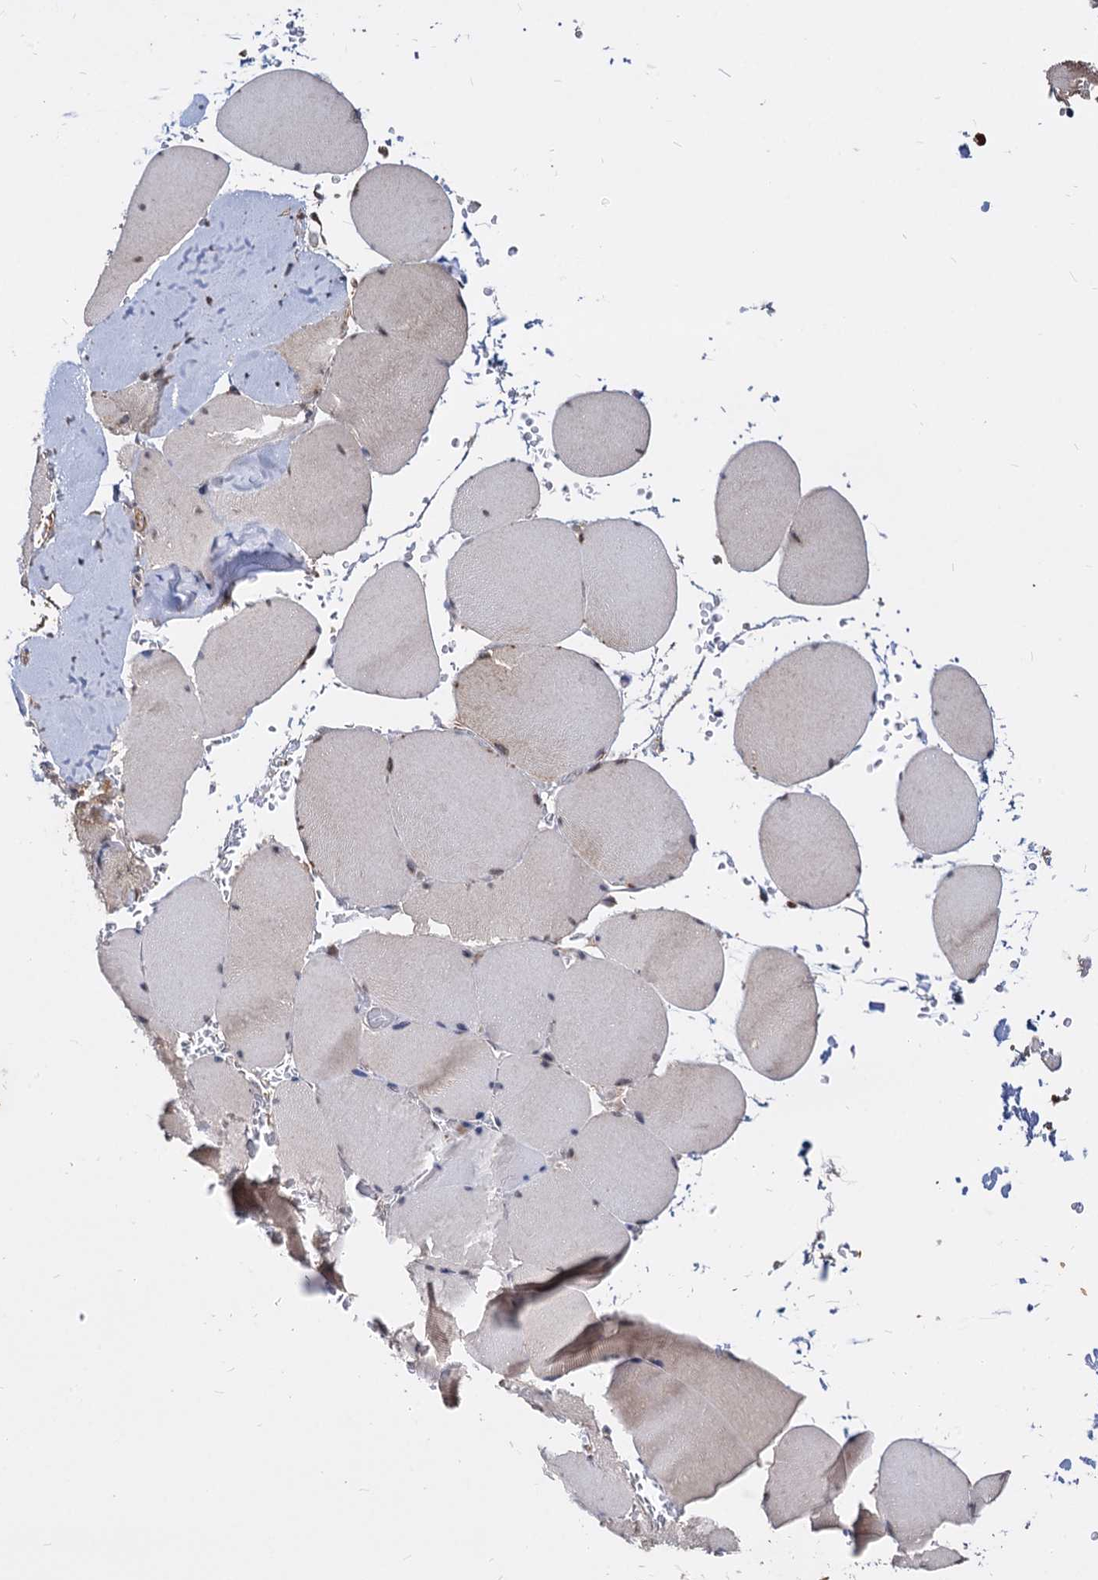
{"staining": {"intensity": "weak", "quantity": "<25%", "location": "cytoplasmic/membranous"}, "tissue": "skeletal muscle", "cell_type": "Myocytes", "image_type": "normal", "snomed": [{"axis": "morphology", "description": "Normal tissue, NOS"}, {"axis": "topography", "description": "Skeletal muscle"}, {"axis": "topography", "description": "Head-Neck"}], "caption": "The micrograph shows no staining of myocytes in normal skeletal muscle. (DAB (3,3'-diaminobenzidine) IHC, high magnification).", "gene": "PSMD4", "patient": {"sex": "male", "age": 66}}